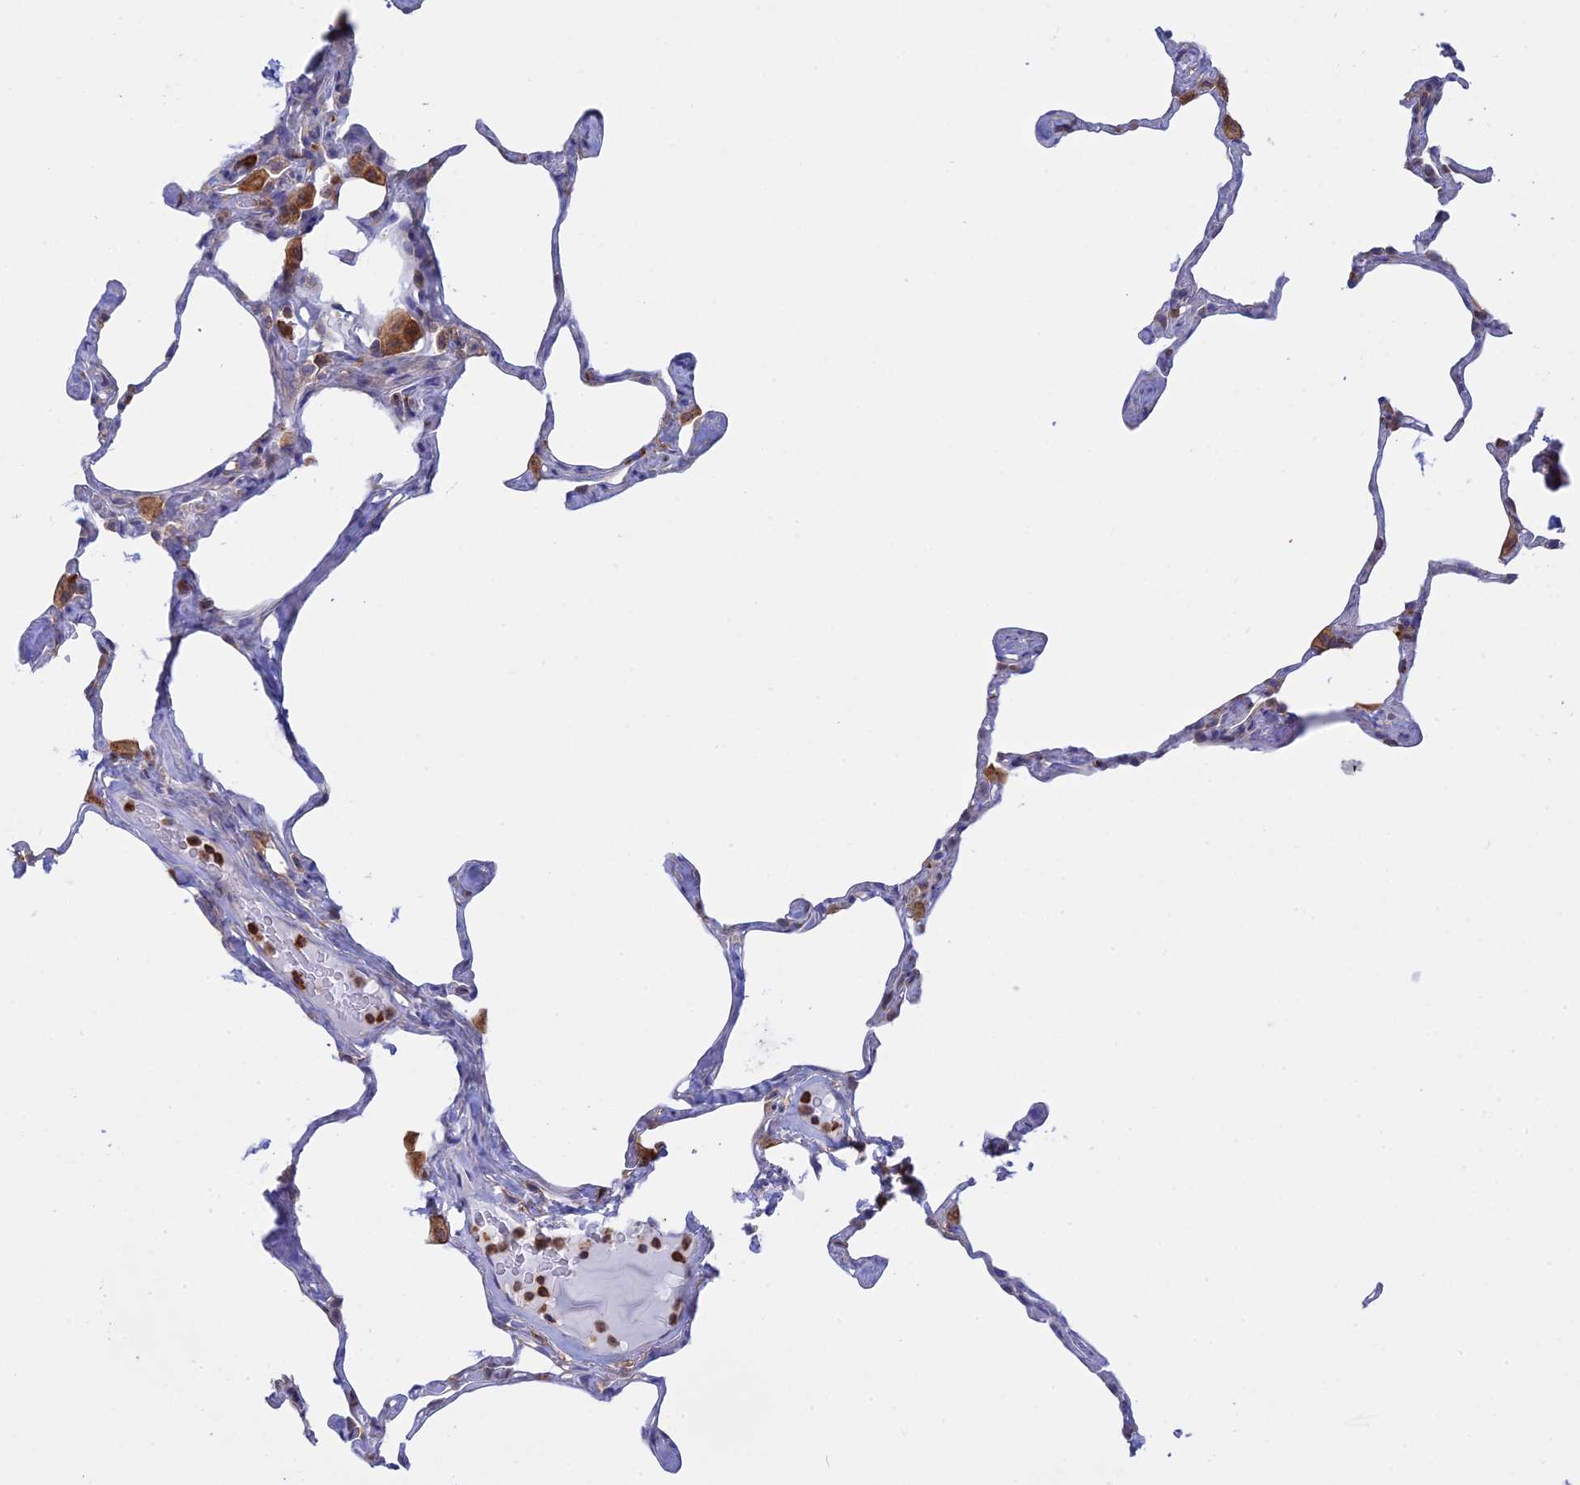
{"staining": {"intensity": "negative", "quantity": "none", "location": "none"}, "tissue": "lung", "cell_type": "Alveolar cells", "image_type": "normal", "snomed": [{"axis": "morphology", "description": "Normal tissue, NOS"}, {"axis": "topography", "description": "Lung"}], "caption": "High power microscopy micrograph of an immunohistochemistry (IHC) photomicrograph of normal lung, revealing no significant expression in alveolar cells. The staining was performed using DAB (3,3'-diaminobenzidine) to visualize the protein expression in brown, while the nuclei were stained in blue with hematoxylin (Magnification: 20x).", "gene": "GMIP", "patient": {"sex": "male", "age": 65}}